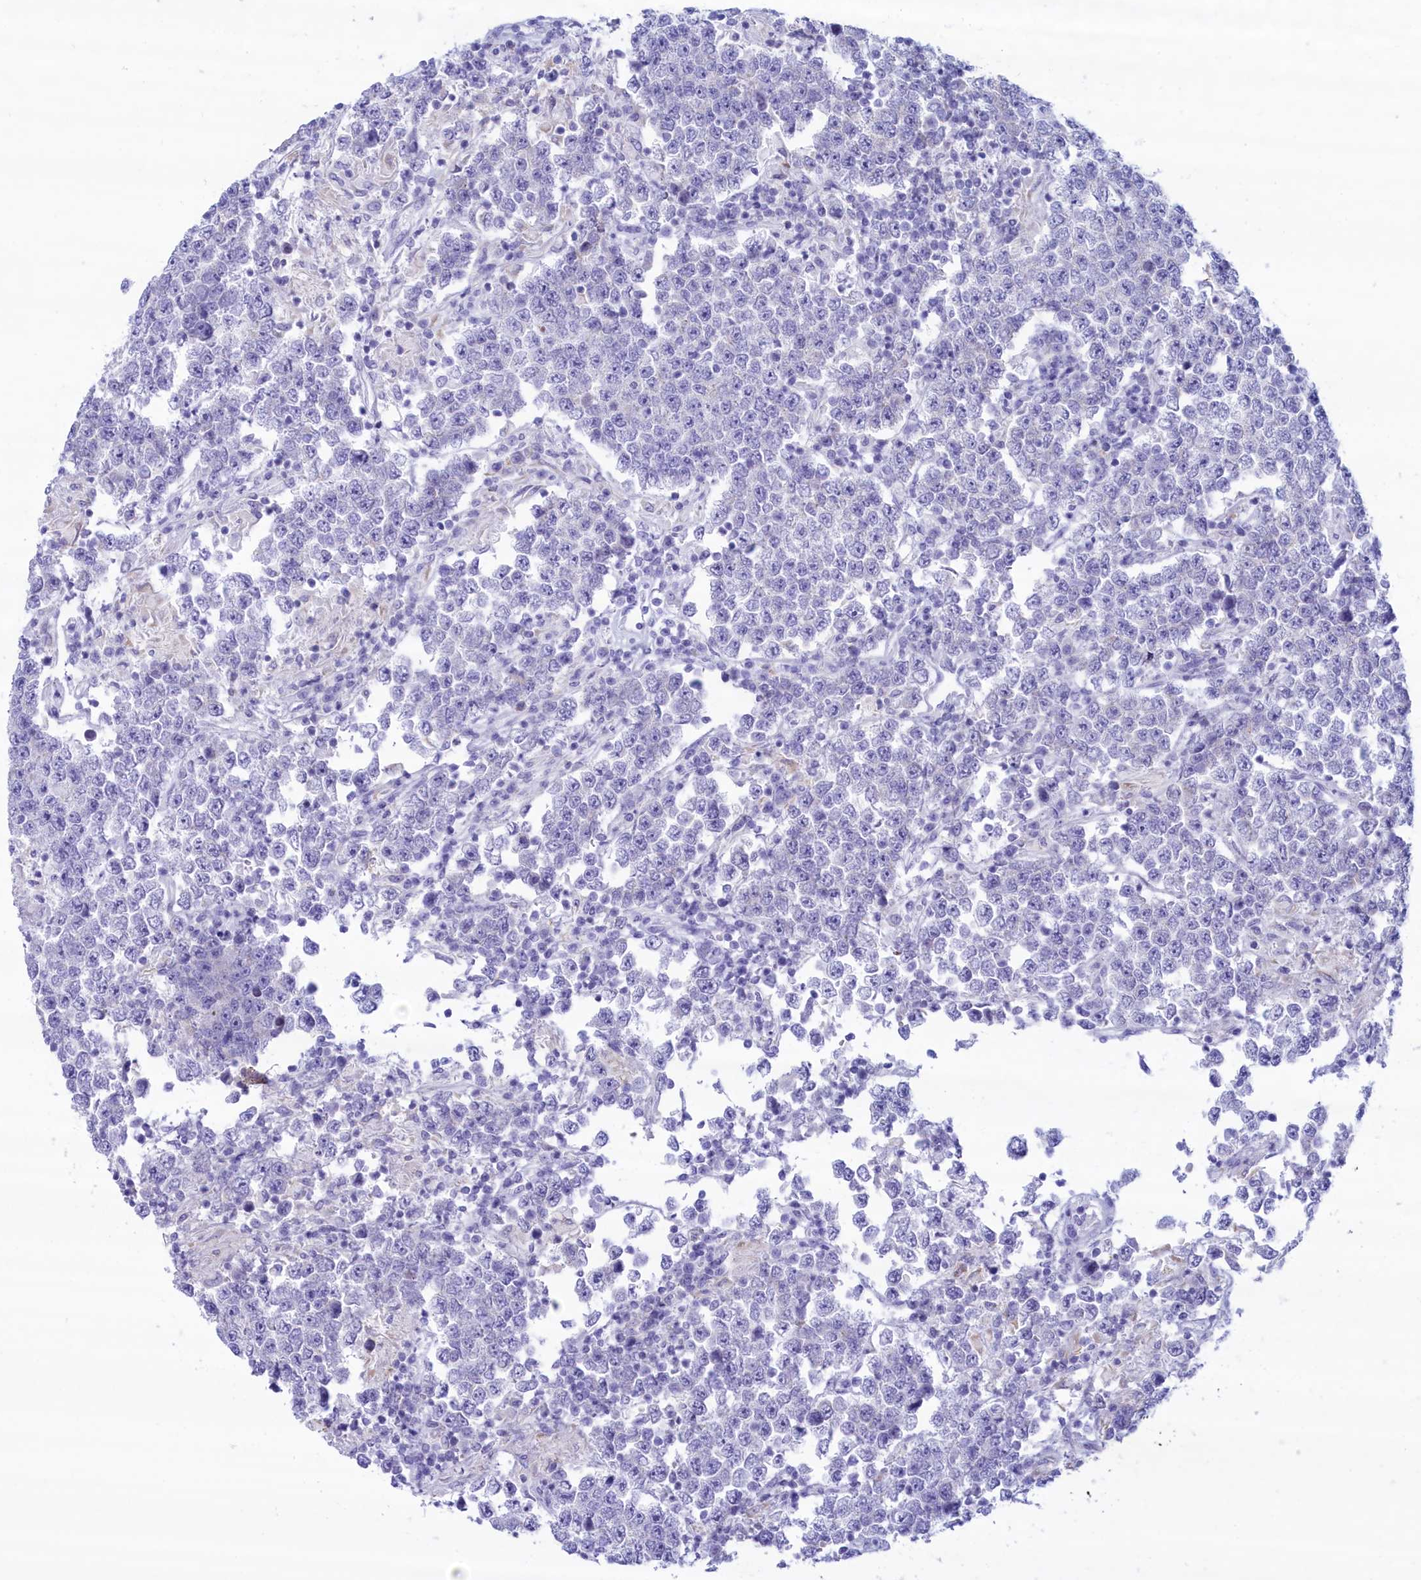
{"staining": {"intensity": "negative", "quantity": "none", "location": "none"}, "tissue": "testis cancer", "cell_type": "Tumor cells", "image_type": "cancer", "snomed": [{"axis": "morphology", "description": "Normal tissue, NOS"}, {"axis": "morphology", "description": "Urothelial carcinoma, High grade"}, {"axis": "morphology", "description": "Seminoma, NOS"}, {"axis": "morphology", "description": "Carcinoma, Embryonal, NOS"}, {"axis": "topography", "description": "Urinary bladder"}, {"axis": "topography", "description": "Testis"}], "caption": "A high-resolution image shows IHC staining of testis cancer, which shows no significant staining in tumor cells.", "gene": "MPV17L2", "patient": {"sex": "male", "age": 41}}